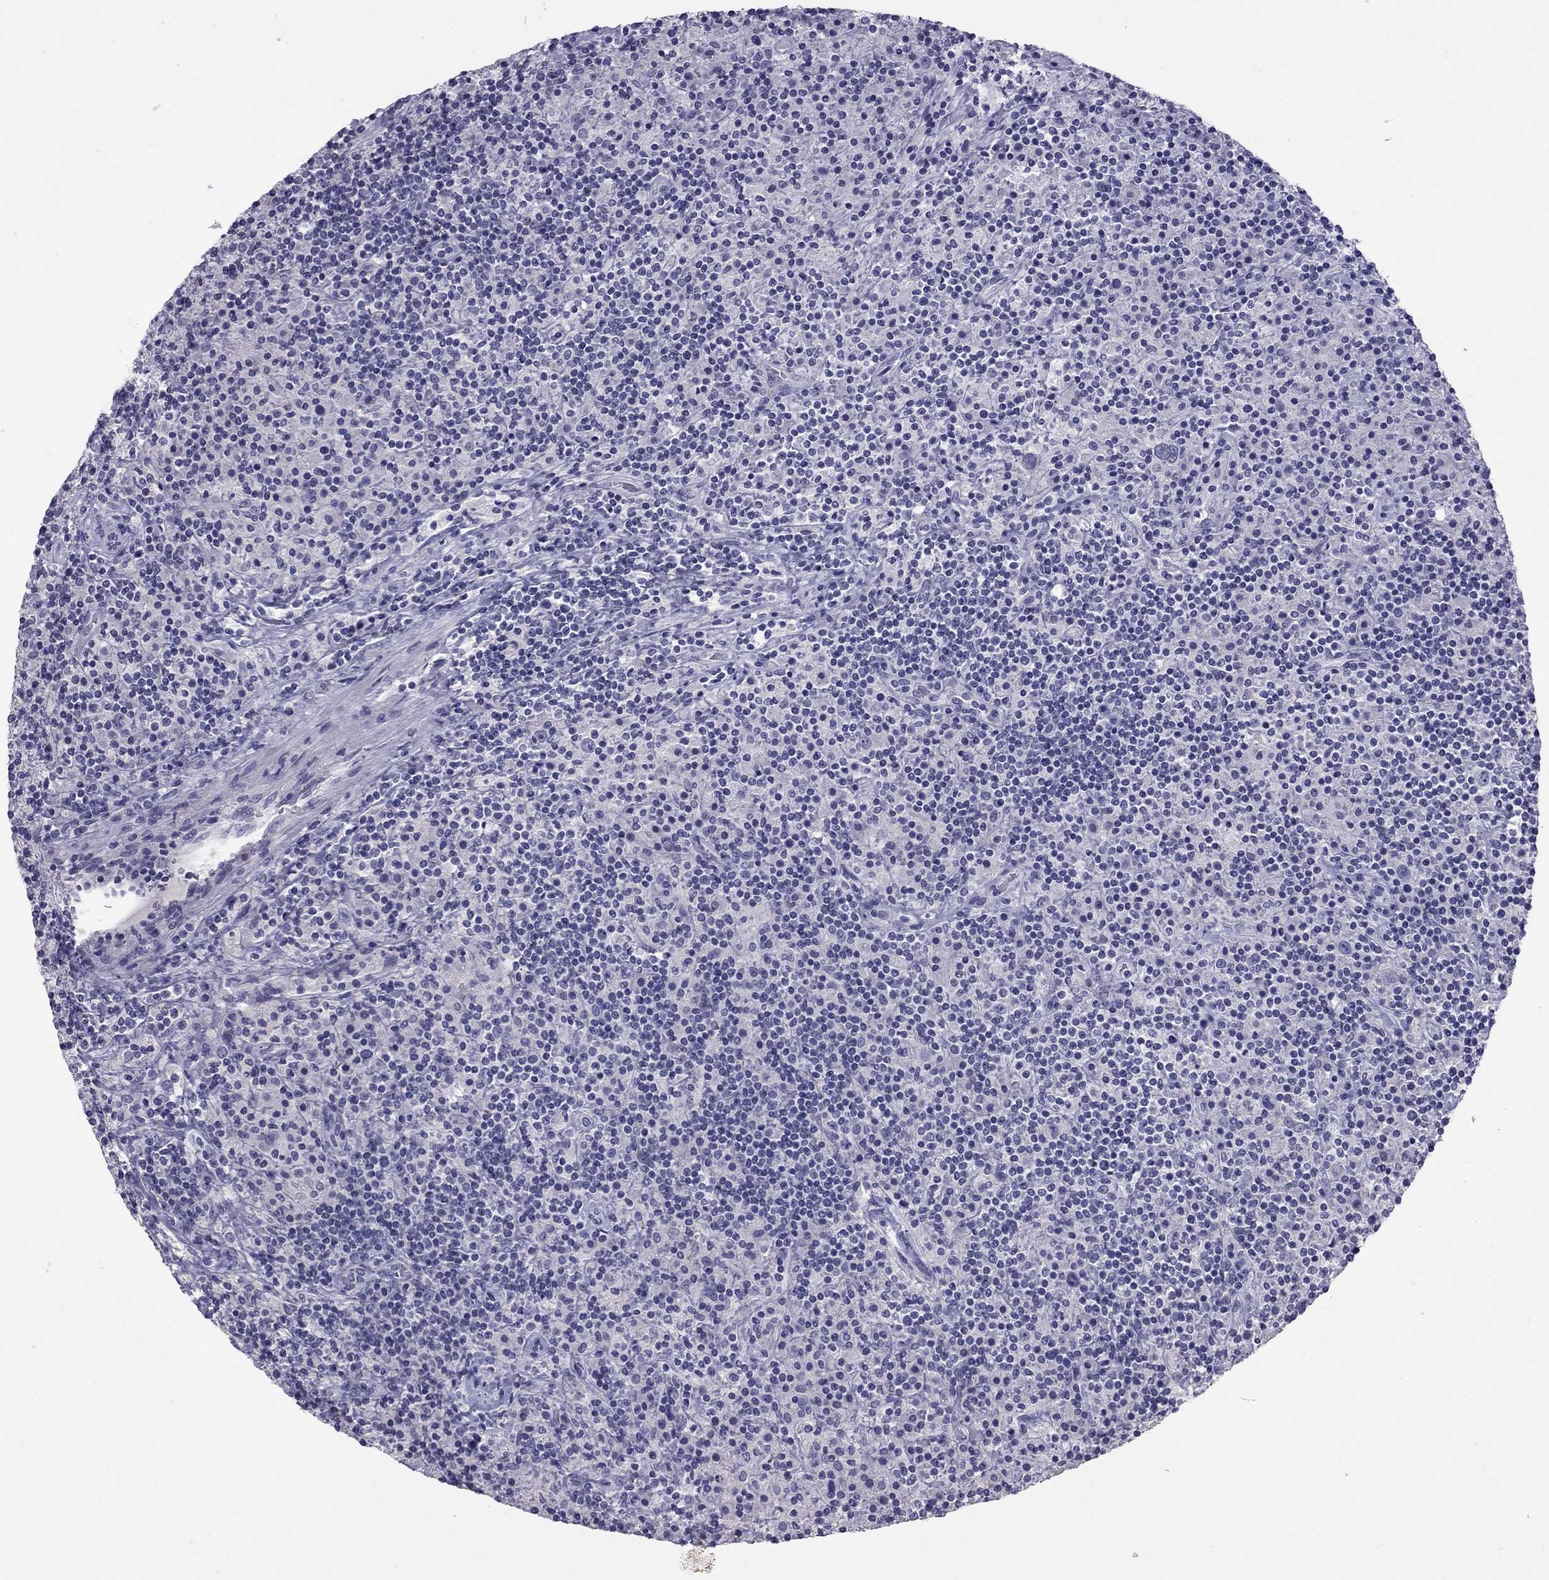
{"staining": {"intensity": "negative", "quantity": "none", "location": "none"}, "tissue": "lymphoma", "cell_type": "Tumor cells", "image_type": "cancer", "snomed": [{"axis": "morphology", "description": "Hodgkin's disease, NOS"}, {"axis": "topography", "description": "Lymph node"}], "caption": "Immunohistochemistry of human lymphoma reveals no positivity in tumor cells.", "gene": "CFAP91", "patient": {"sex": "male", "age": 70}}